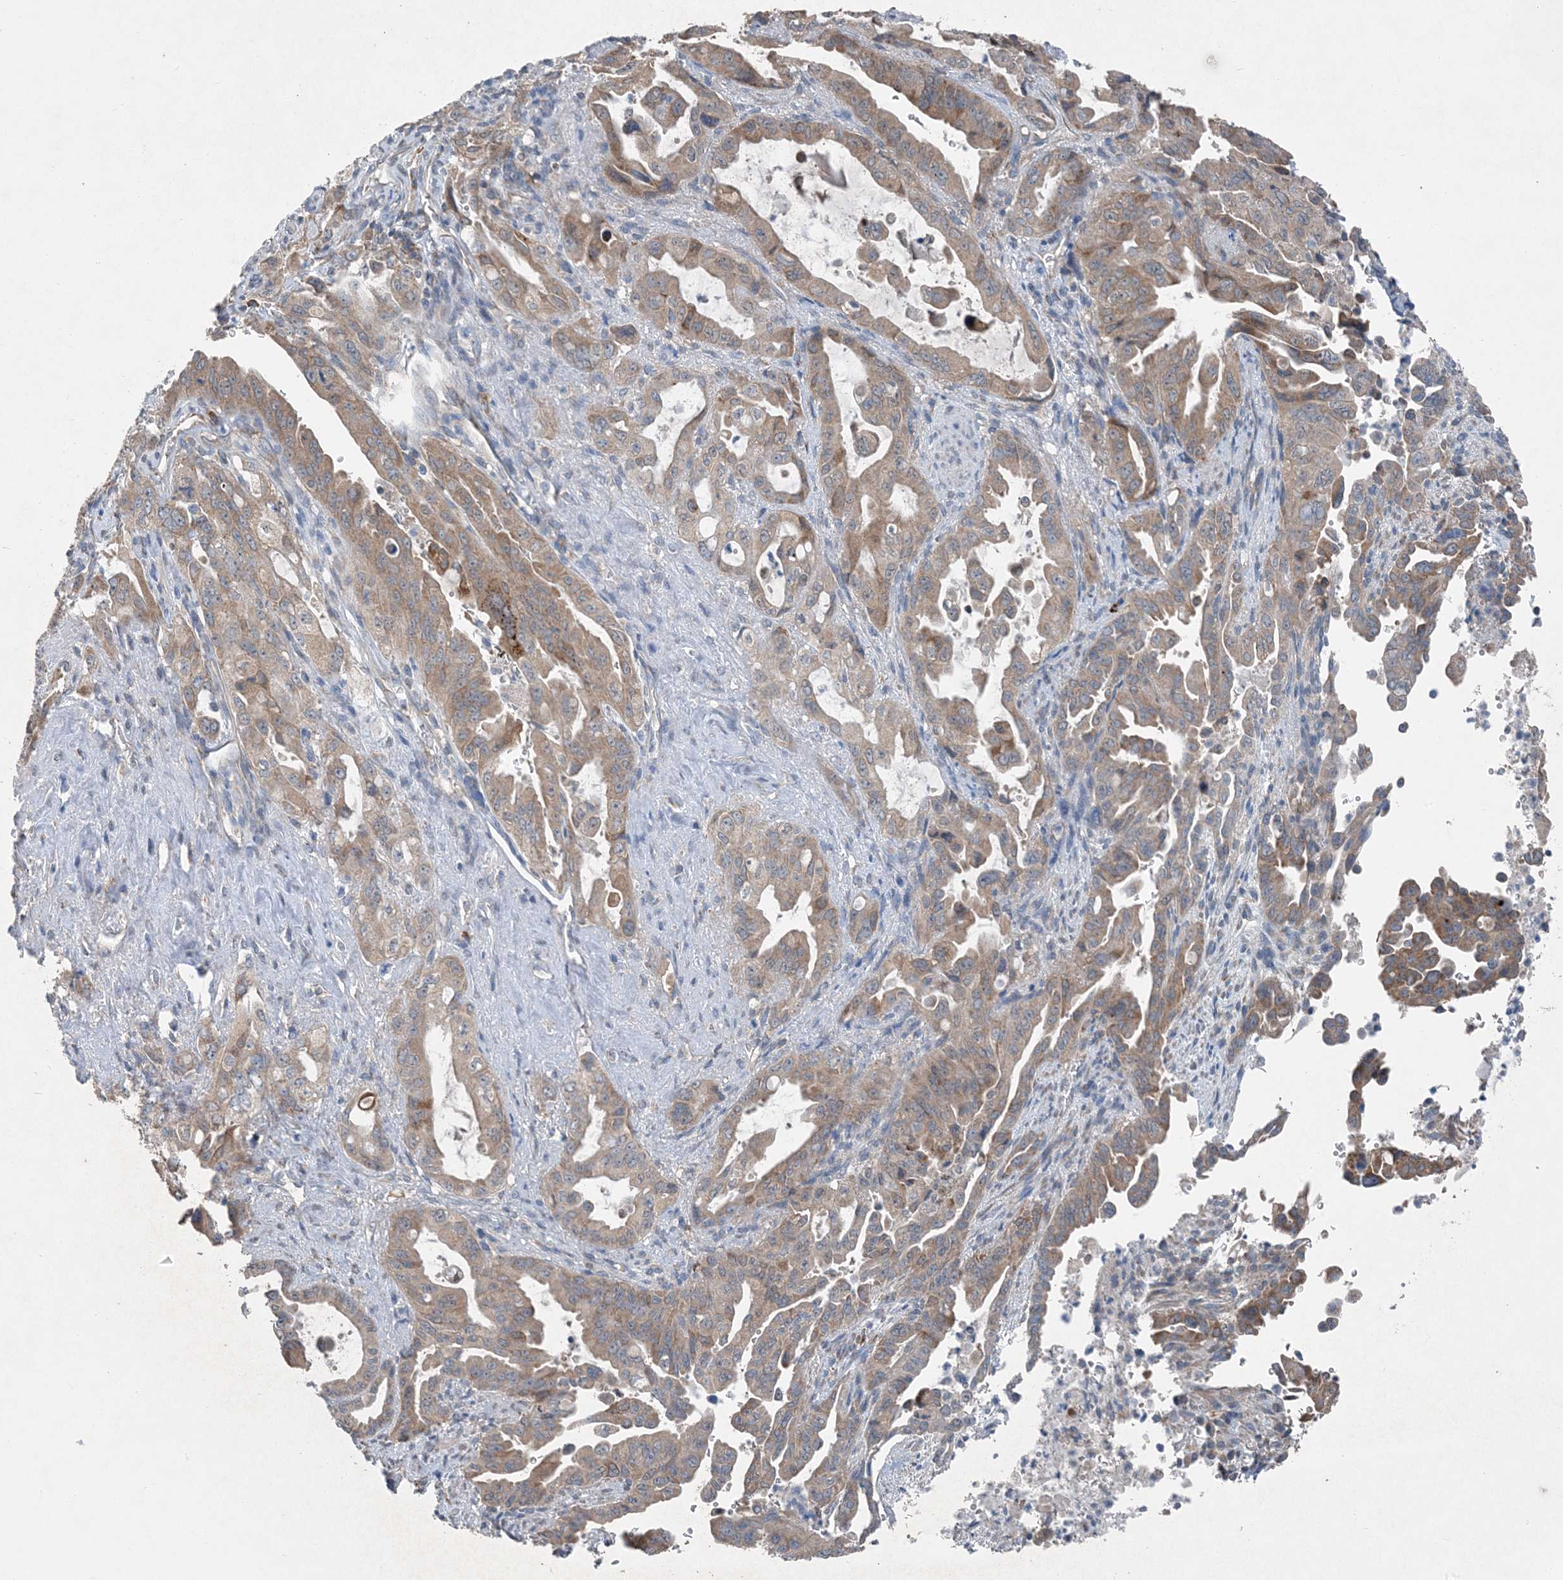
{"staining": {"intensity": "moderate", "quantity": ">75%", "location": "cytoplasmic/membranous"}, "tissue": "pancreatic cancer", "cell_type": "Tumor cells", "image_type": "cancer", "snomed": [{"axis": "morphology", "description": "Adenocarcinoma, NOS"}, {"axis": "topography", "description": "Pancreas"}], "caption": "Moderate cytoplasmic/membranous staining for a protein is identified in approximately >75% of tumor cells of pancreatic cancer (adenocarcinoma) using immunohistochemistry (IHC).", "gene": "DHX30", "patient": {"sex": "male", "age": 70}}